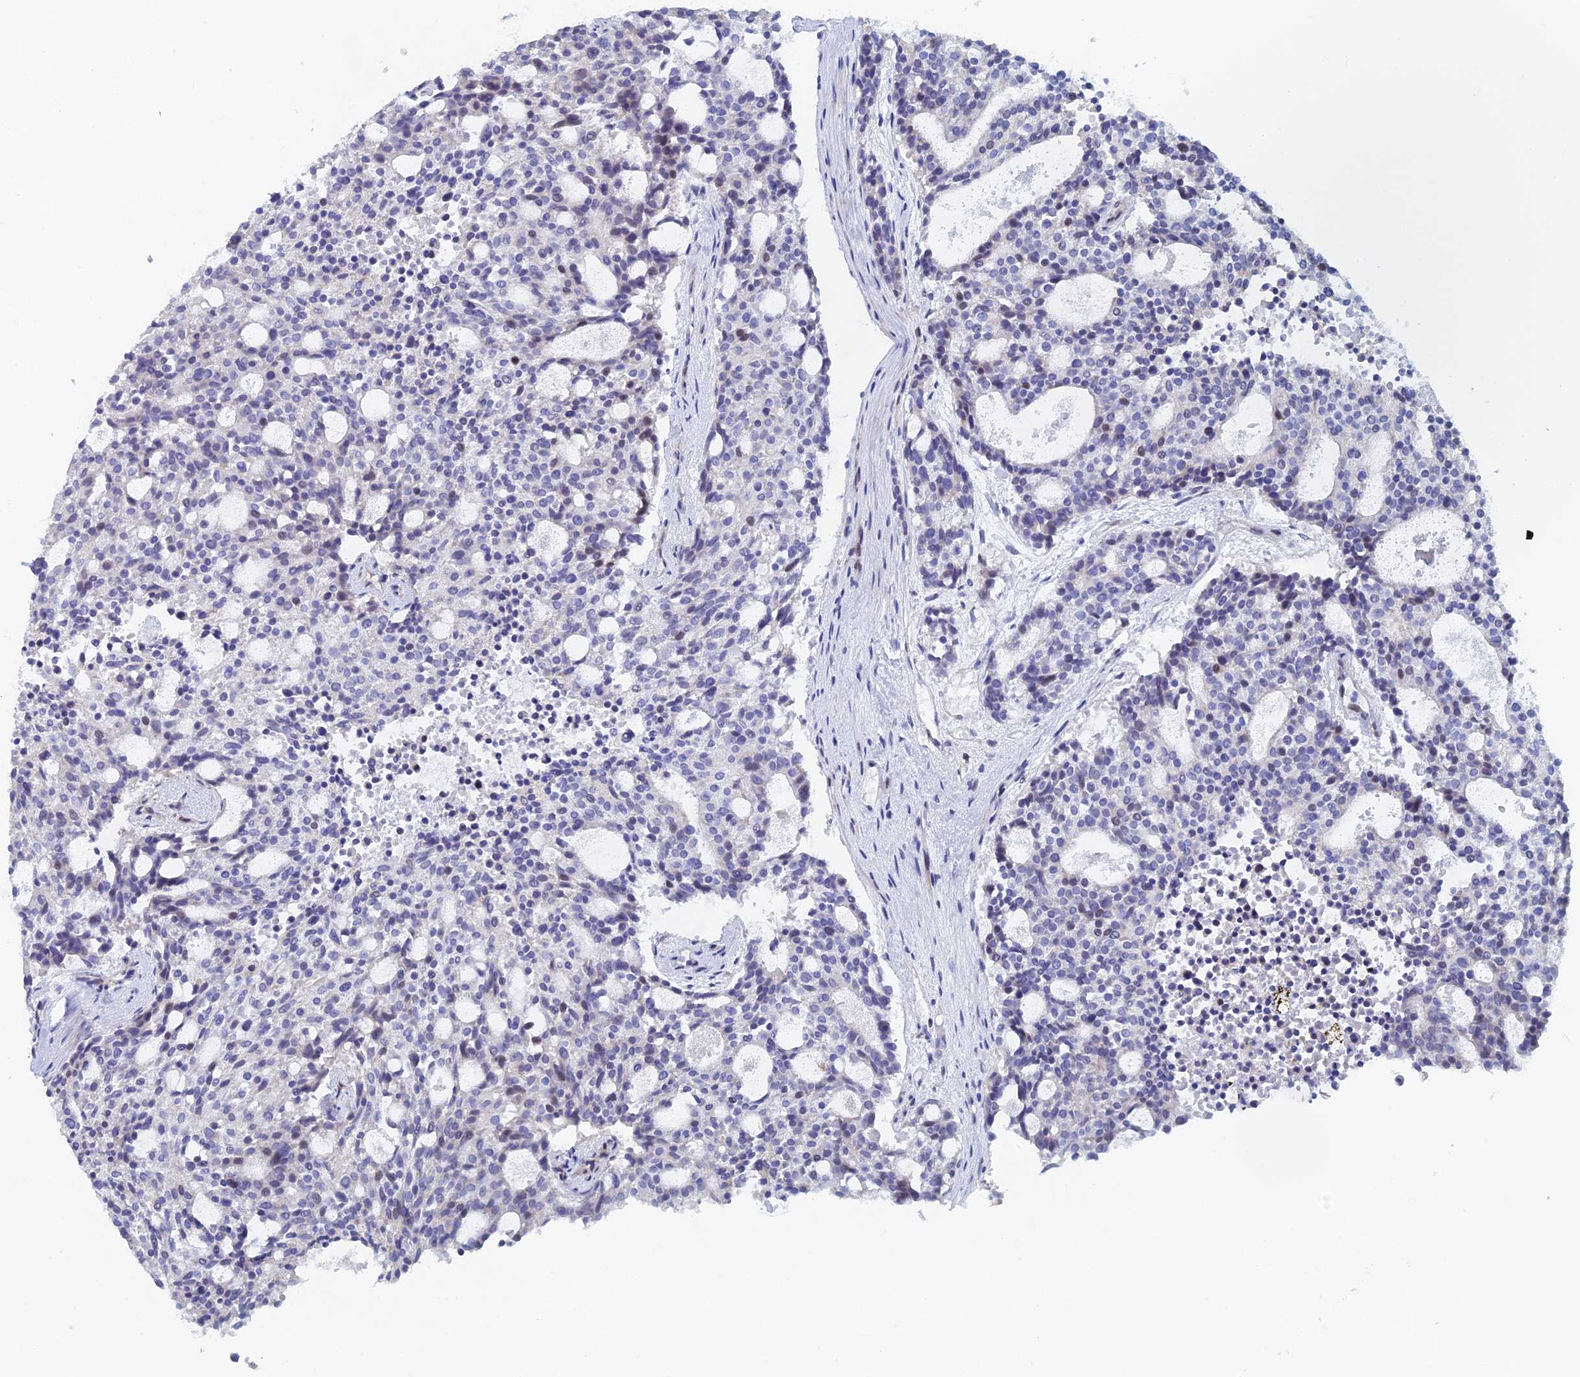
{"staining": {"intensity": "weak", "quantity": "<25%", "location": "nuclear"}, "tissue": "carcinoid", "cell_type": "Tumor cells", "image_type": "cancer", "snomed": [{"axis": "morphology", "description": "Carcinoid, malignant, NOS"}, {"axis": "topography", "description": "Pancreas"}], "caption": "Immunohistochemistry (IHC) micrograph of neoplastic tissue: malignant carcinoid stained with DAB (3,3'-diaminobenzidine) exhibits no significant protein staining in tumor cells.", "gene": "DRGX", "patient": {"sex": "female", "age": 54}}